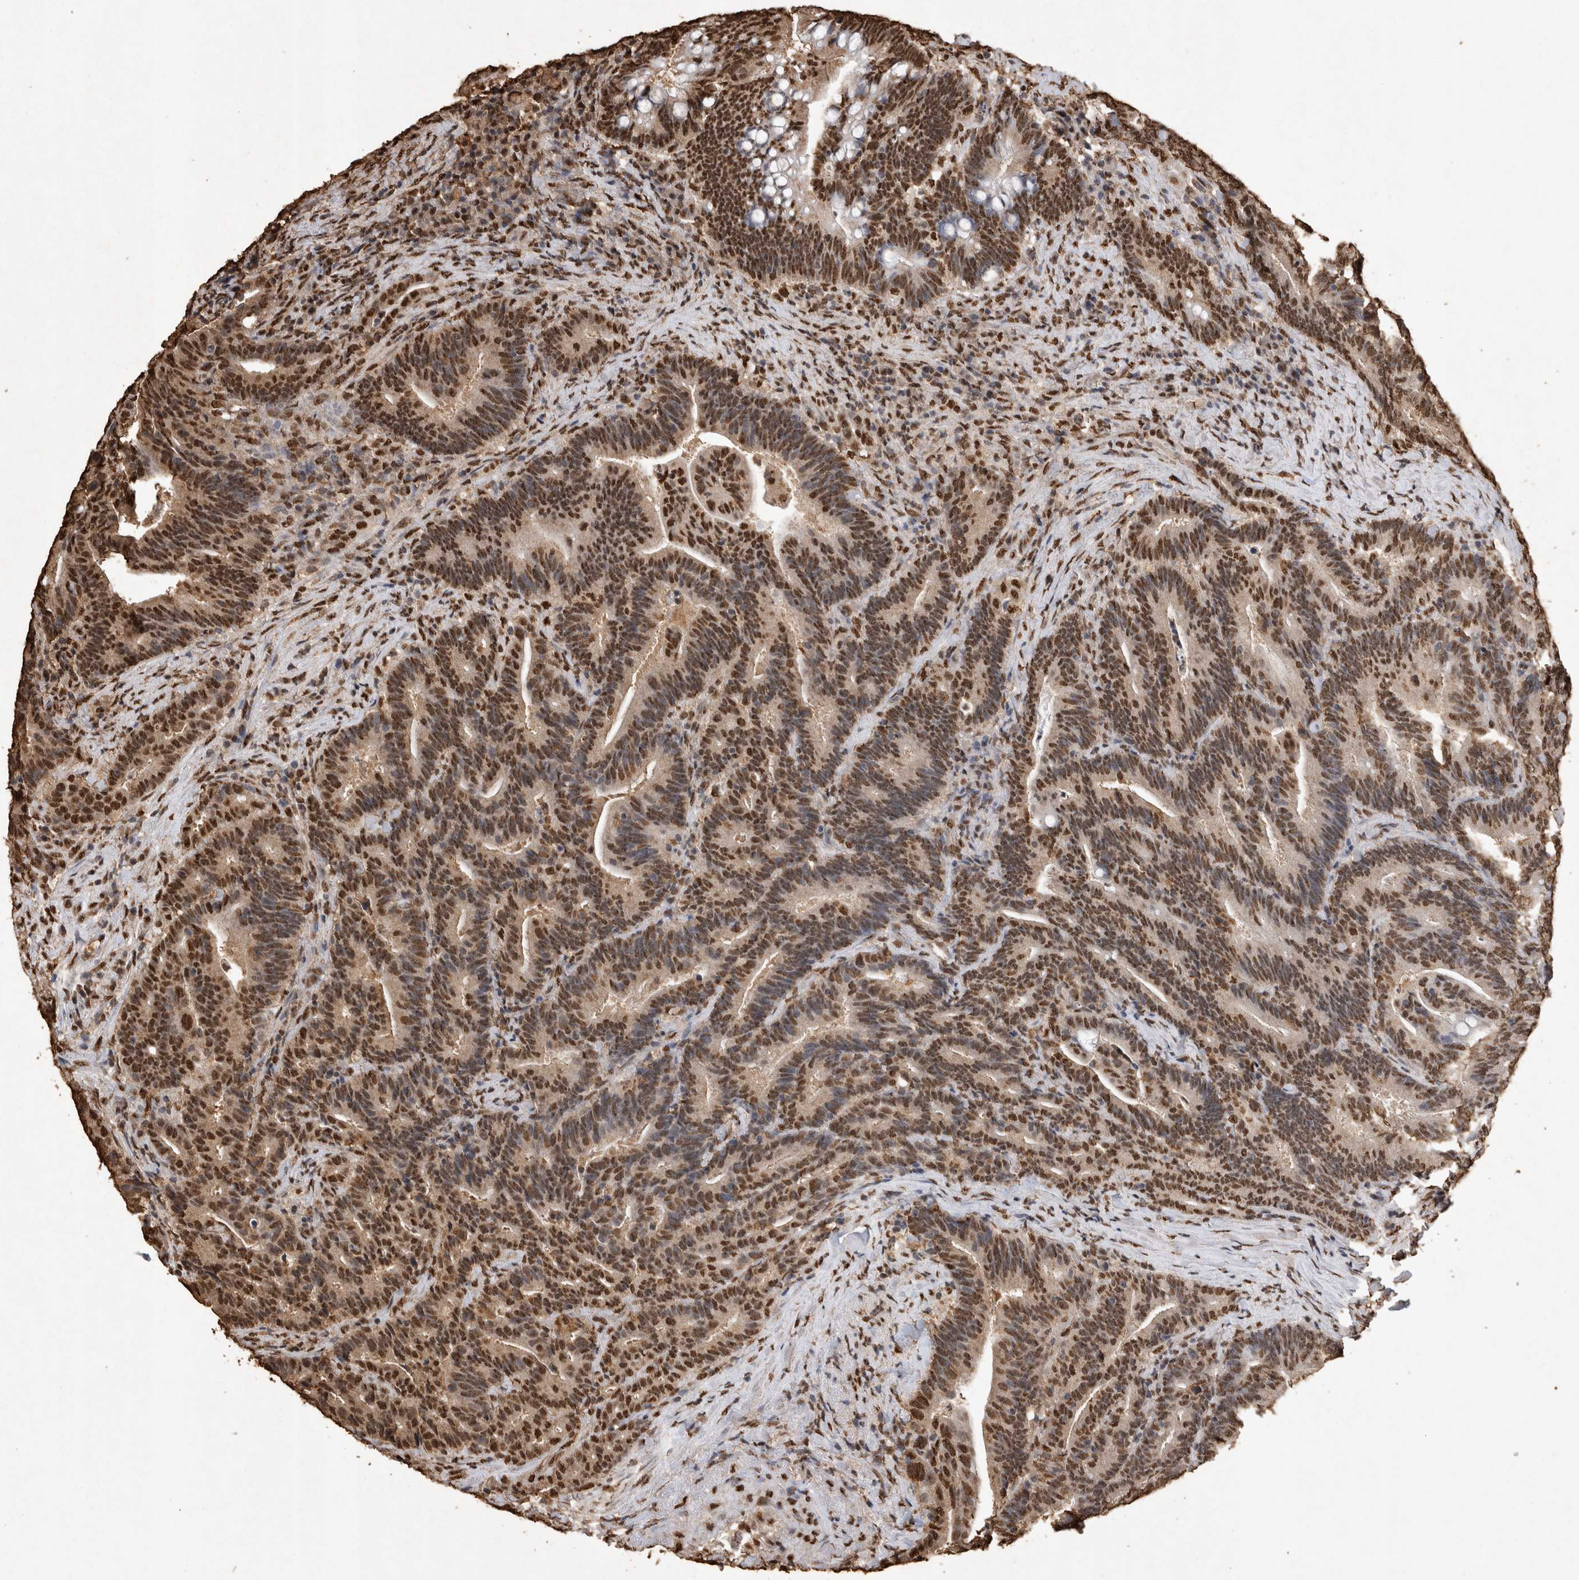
{"staining": {"intensity": "strong", "quantity": "25%-75%", "location": "nuclear"}, "tissue": "colorectal cancer", "cell_type": "Tumor cells", "image_type": "cancer", "snomed": [{"axis": "morphology", "description": "Adenocarcinoma, NOS"}, {"axis": "topography", "description": "Colon"}], "caption": "Colorectal adenocarcinoma stained with immunohistochemistry reveals strong nuclear positivity in approximately 25%-75% of tumor cells. (Brightfield microscopy of DAB IHC at high magnification).", "gene": "OAS2", "patient": {"sex": "female", "age": 66}}